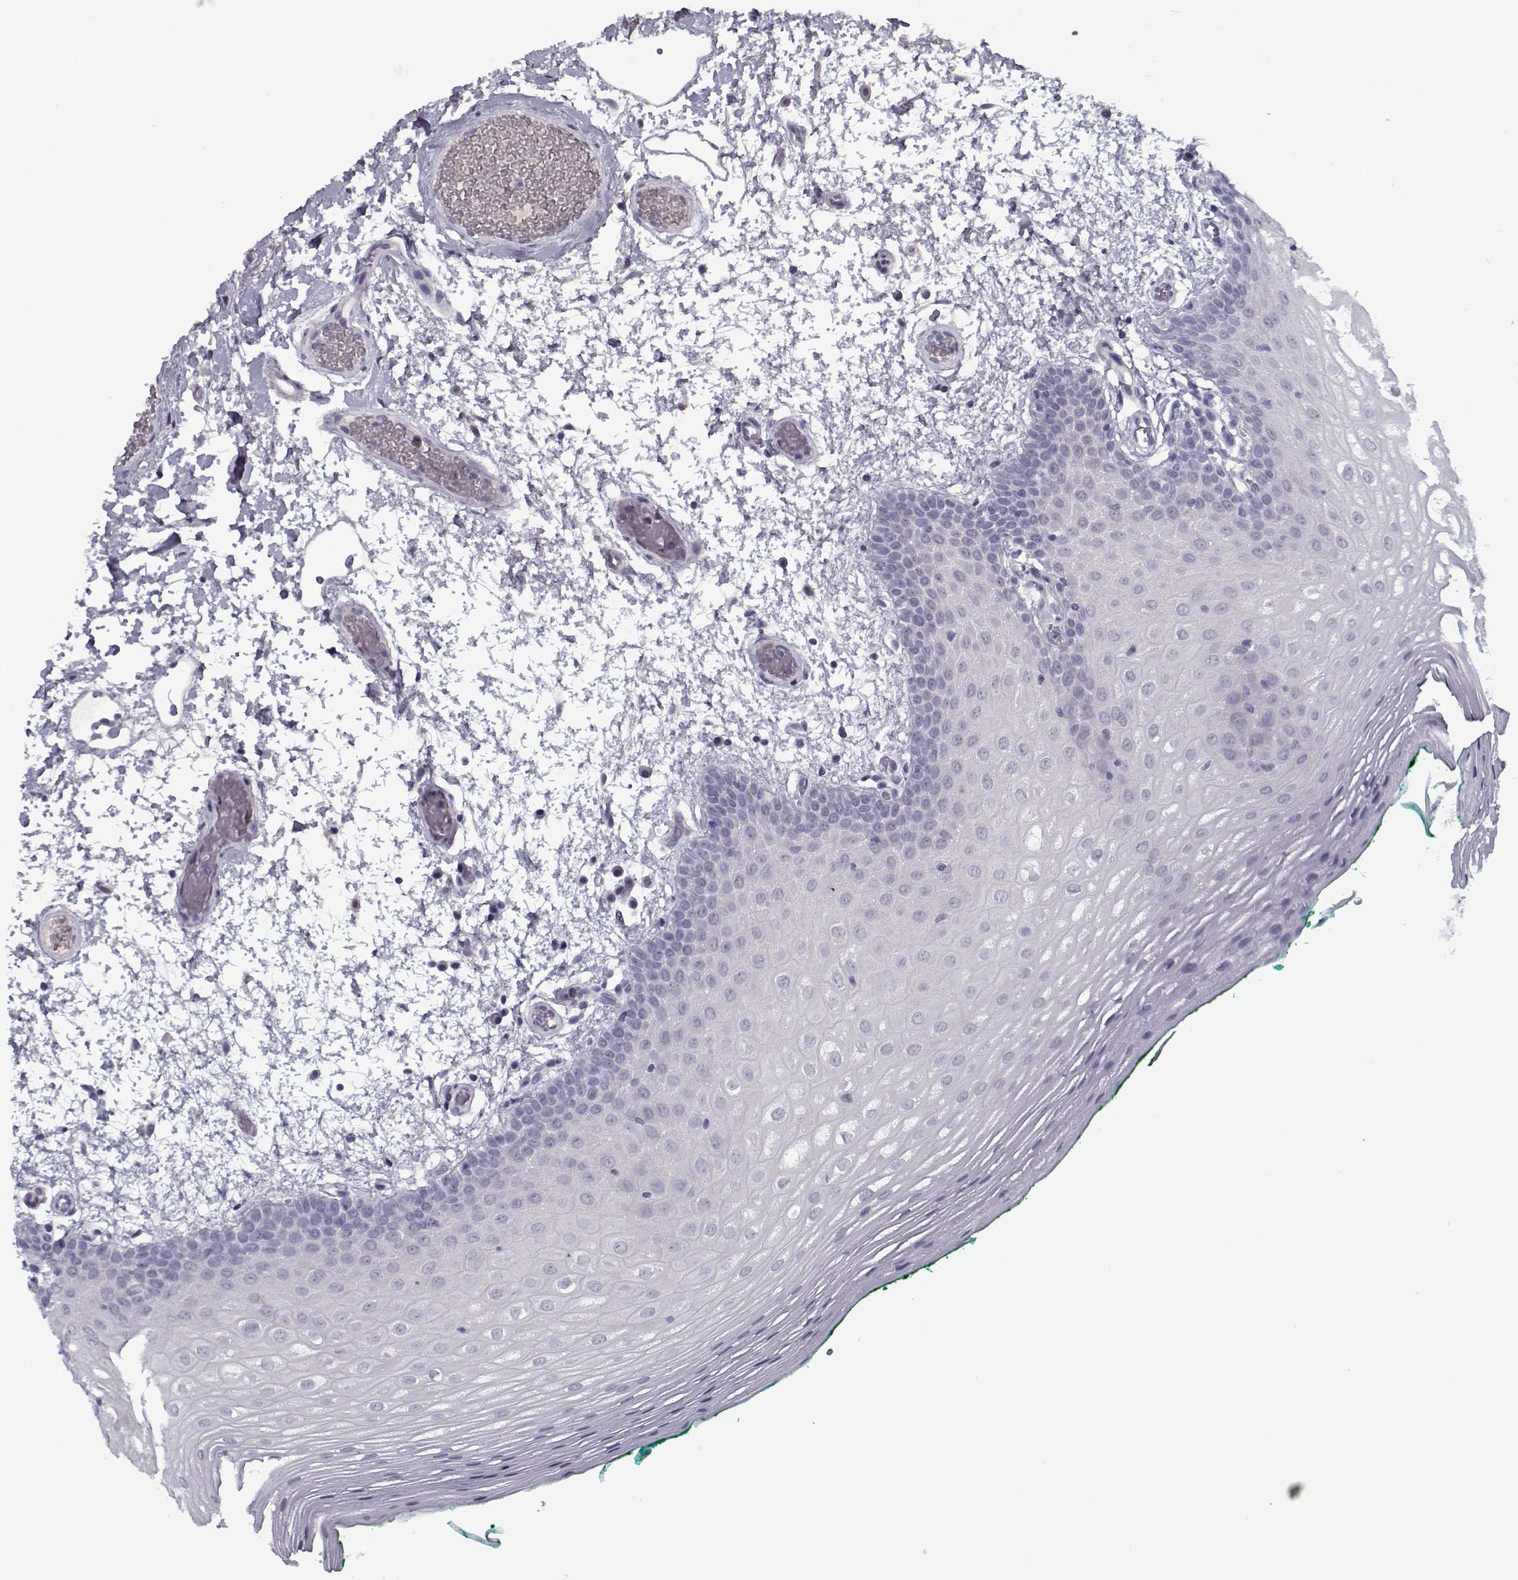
{"staining": {"intensity": "negative", "quantity": "none", "location": "none"}, "tissue": "oral mucosa", "cell_type": "Squamous epithelial cells", "image_type": "normal", "snomed": [{"axis": "morphology", "description": "Normal tissue, NOS"}, {"axis": "morphology", "description": "Squamous cell carcinoma, NOS"}, {"axis": "topography", "description": "Oral tissue"}, {"axis": "topography", "description": "Head-Neck"}], "caption": "This histopathology image is of normal oral mucosa stained with immunohistochemistry (IHC) to label a protein in brown with the nuclei are counter-stained blue. There is no expression in squamous epithelial cells.", "gene": "SPACA9", "patient": {"sex": "male", "age": 78}}